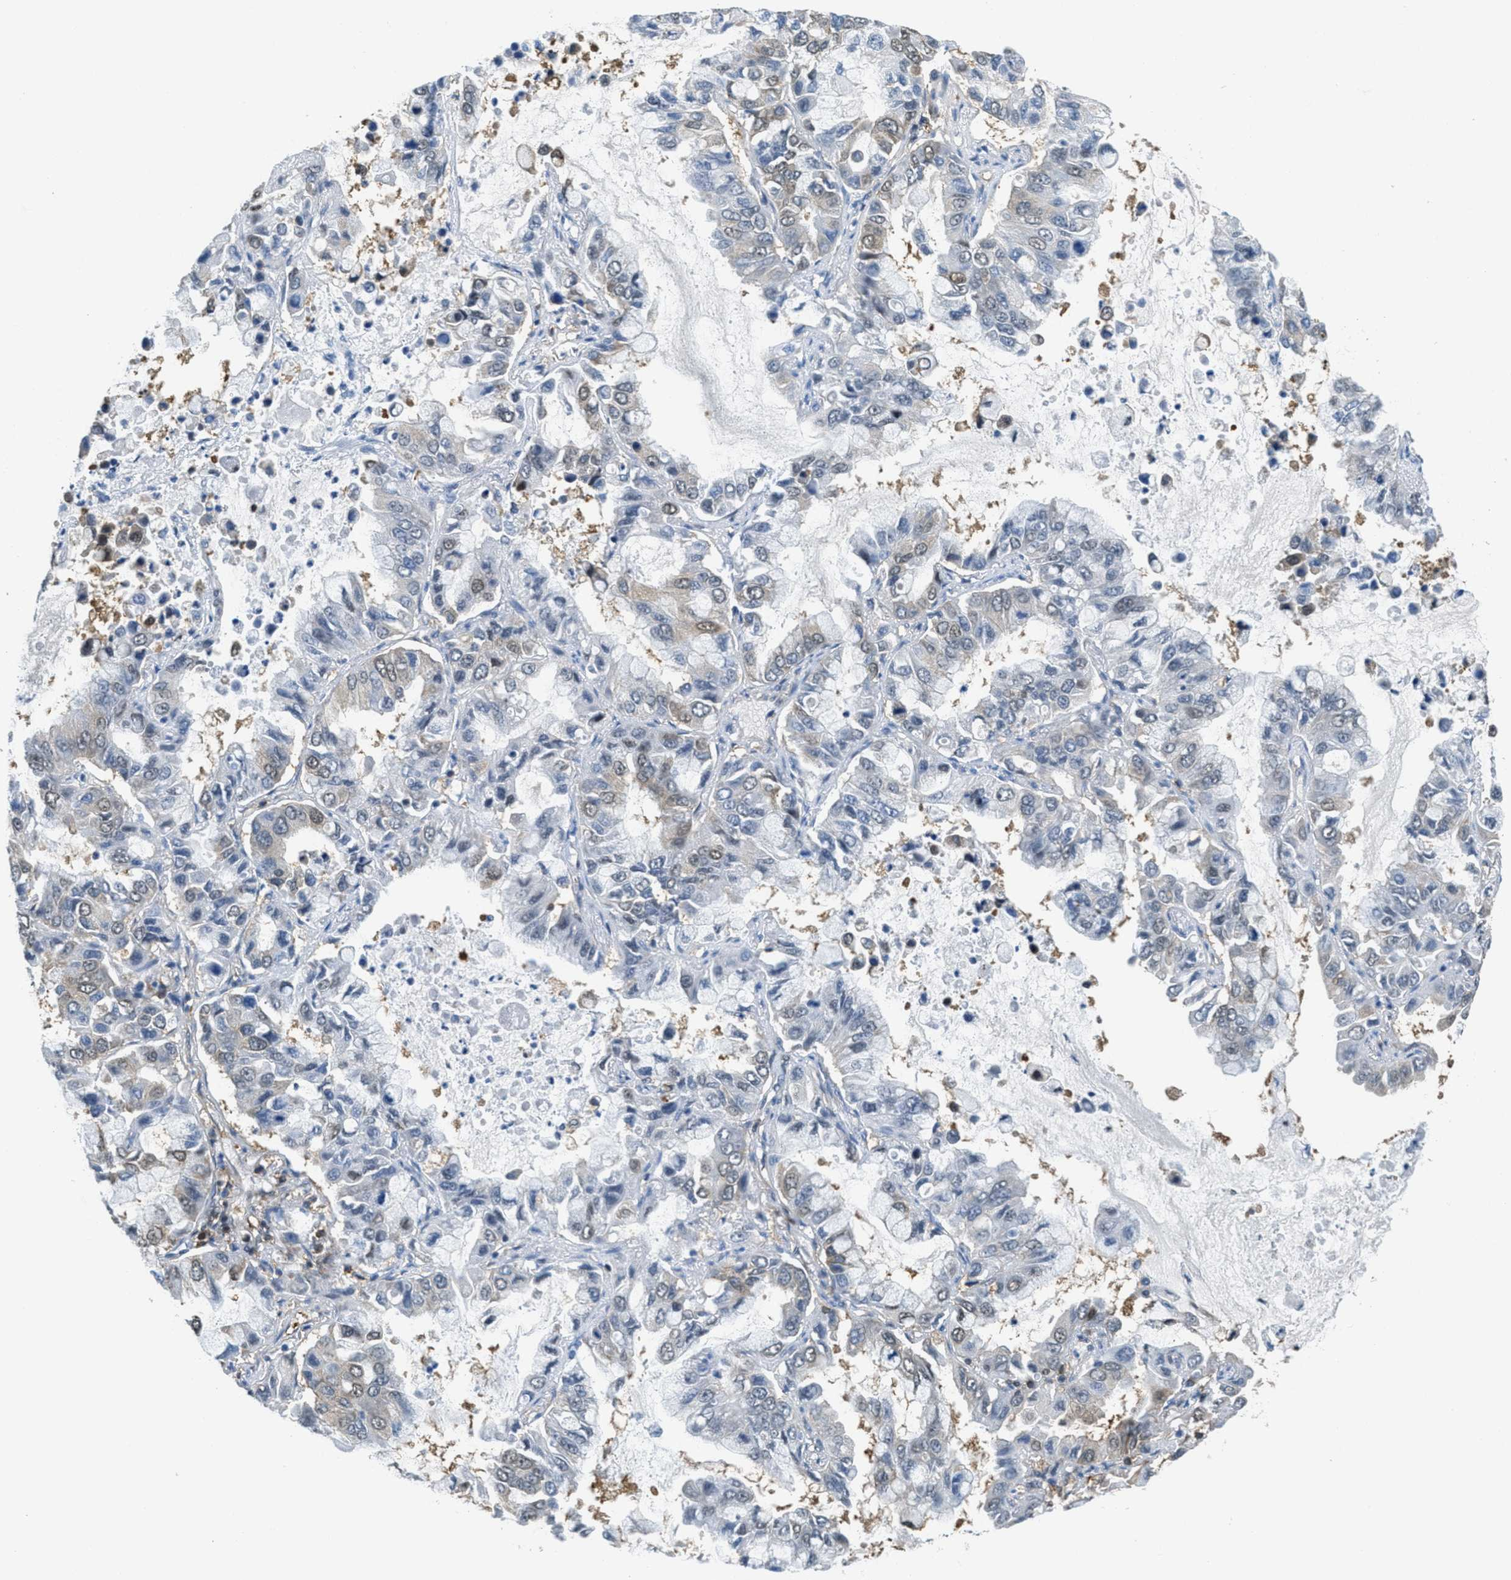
{"staining": {"intensity": "weak", "quantity": "<25%", "location": "cytoplasmic/membranous,nuclear"}, "tissue": "lung cancer", "cell_type": "Tumor cells", "image_type": "cancer", "snomed": [{"axis": "morphology", "description": "Adenocarcinoma, NOS"}, {"axis": "topography", "description": "Lung"}], "caption": "Immunohistochemistry (IHC) photomicrograph of neoplastic tissue: lung cancer (adenocarcinoma) stained with DAB shows no significant protein staining in tumor cells.", "gene": "PIP5K1C", "patient": {"sex": "male", "age": 64}}